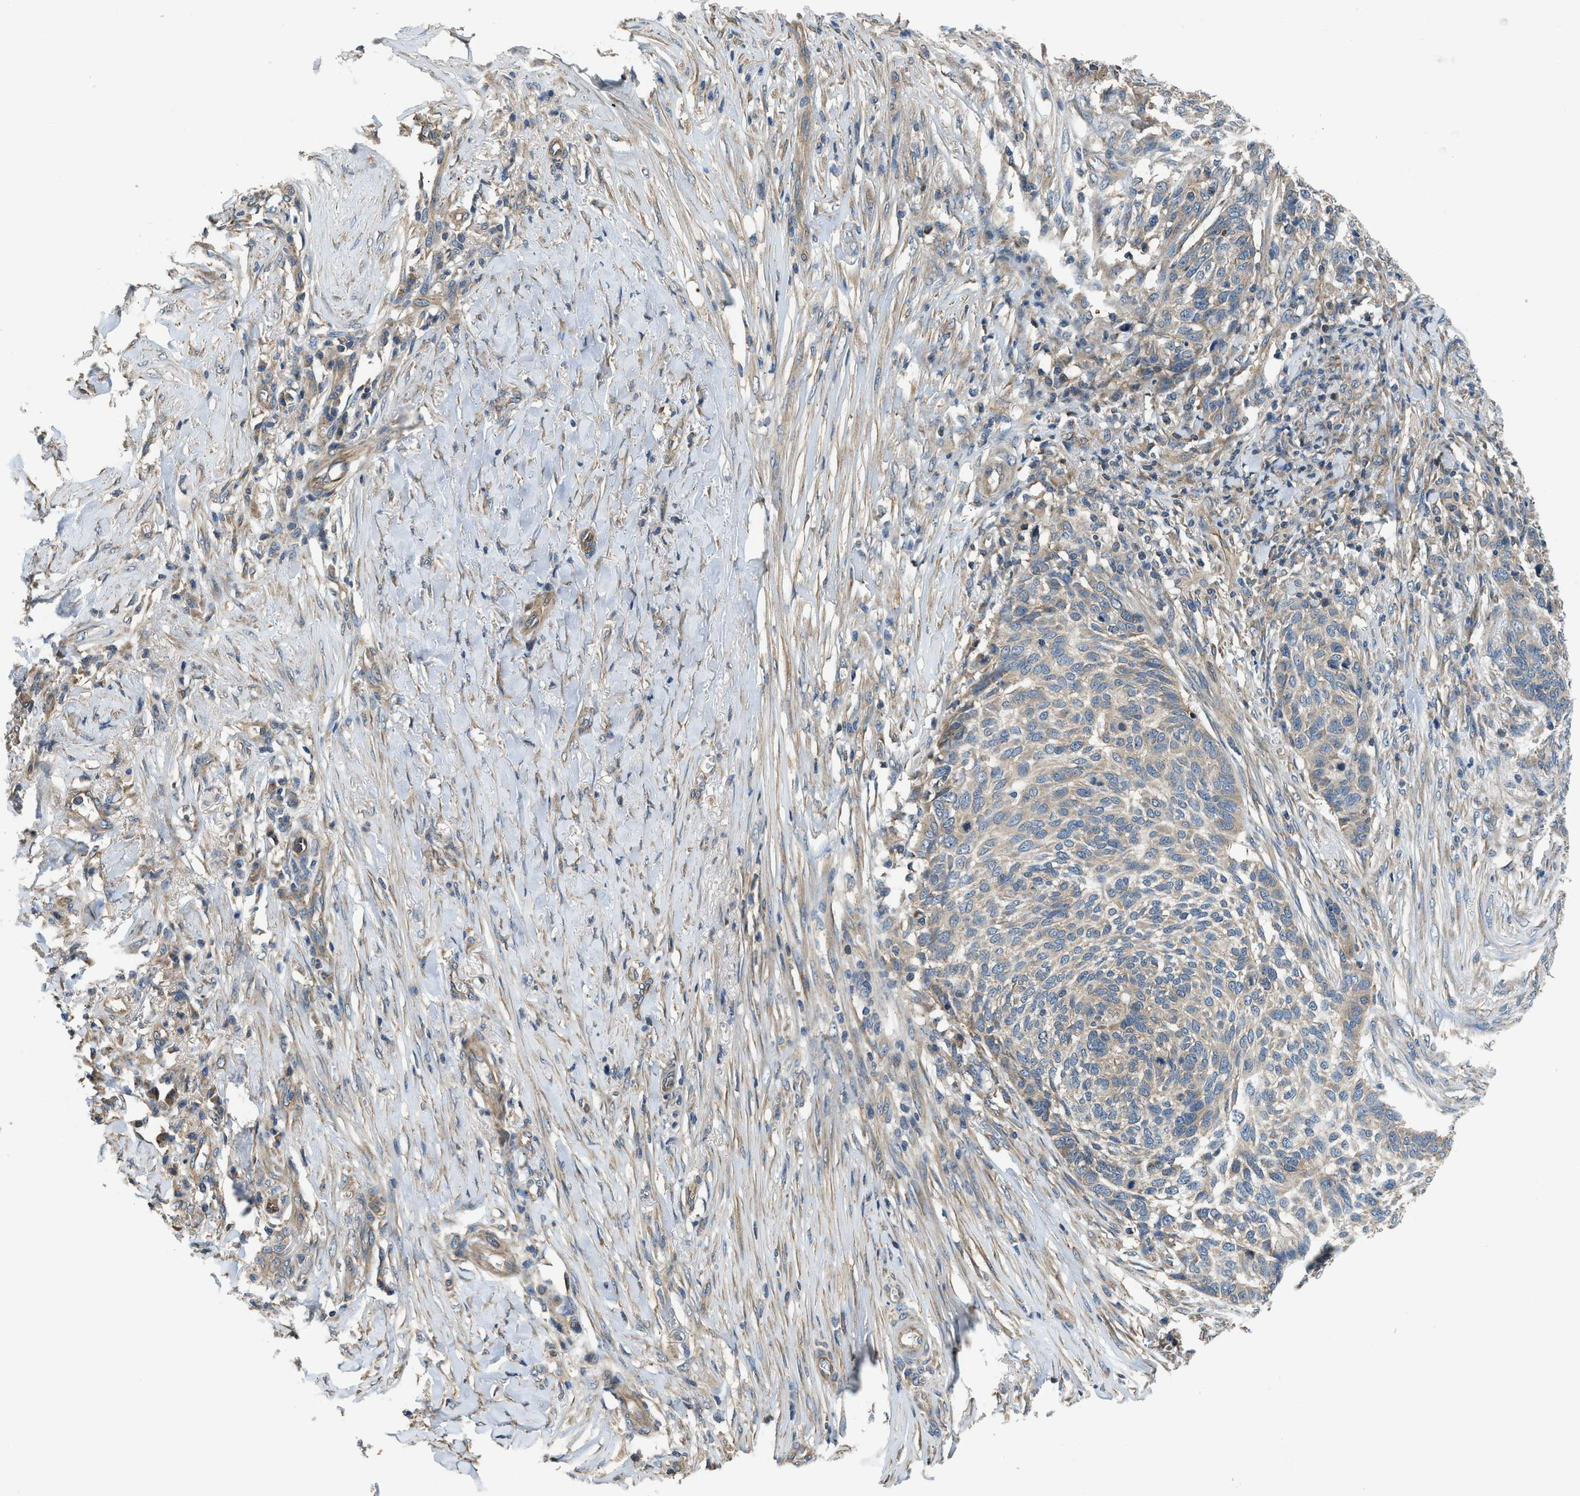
{"staining": {"intensity": "weak", "quantity": ">75%", "location": "cytoplasmic/membranous"}, "tissue": "skin cancer", "cell_type": "Tumor cells", "image_type": "cancer", "snomed": [{"axis": "morphology", "description": "Basal cell carcinoma"}, {"axis": "topography", "description": "Skin"}], "caption": "DAB (3,3'-diaminobenzidine) immunohistochemical staining of skin cancer shows weak cytoplasmic/membranous protein positivity in approximately >75% of tumor cells. (DAB (3,3'-diaminobenzidine) = brown stain, brightfield microscopy at high magnification).", "gene": "IL3RA", "patient": {"sex": "male", "age": 85}}